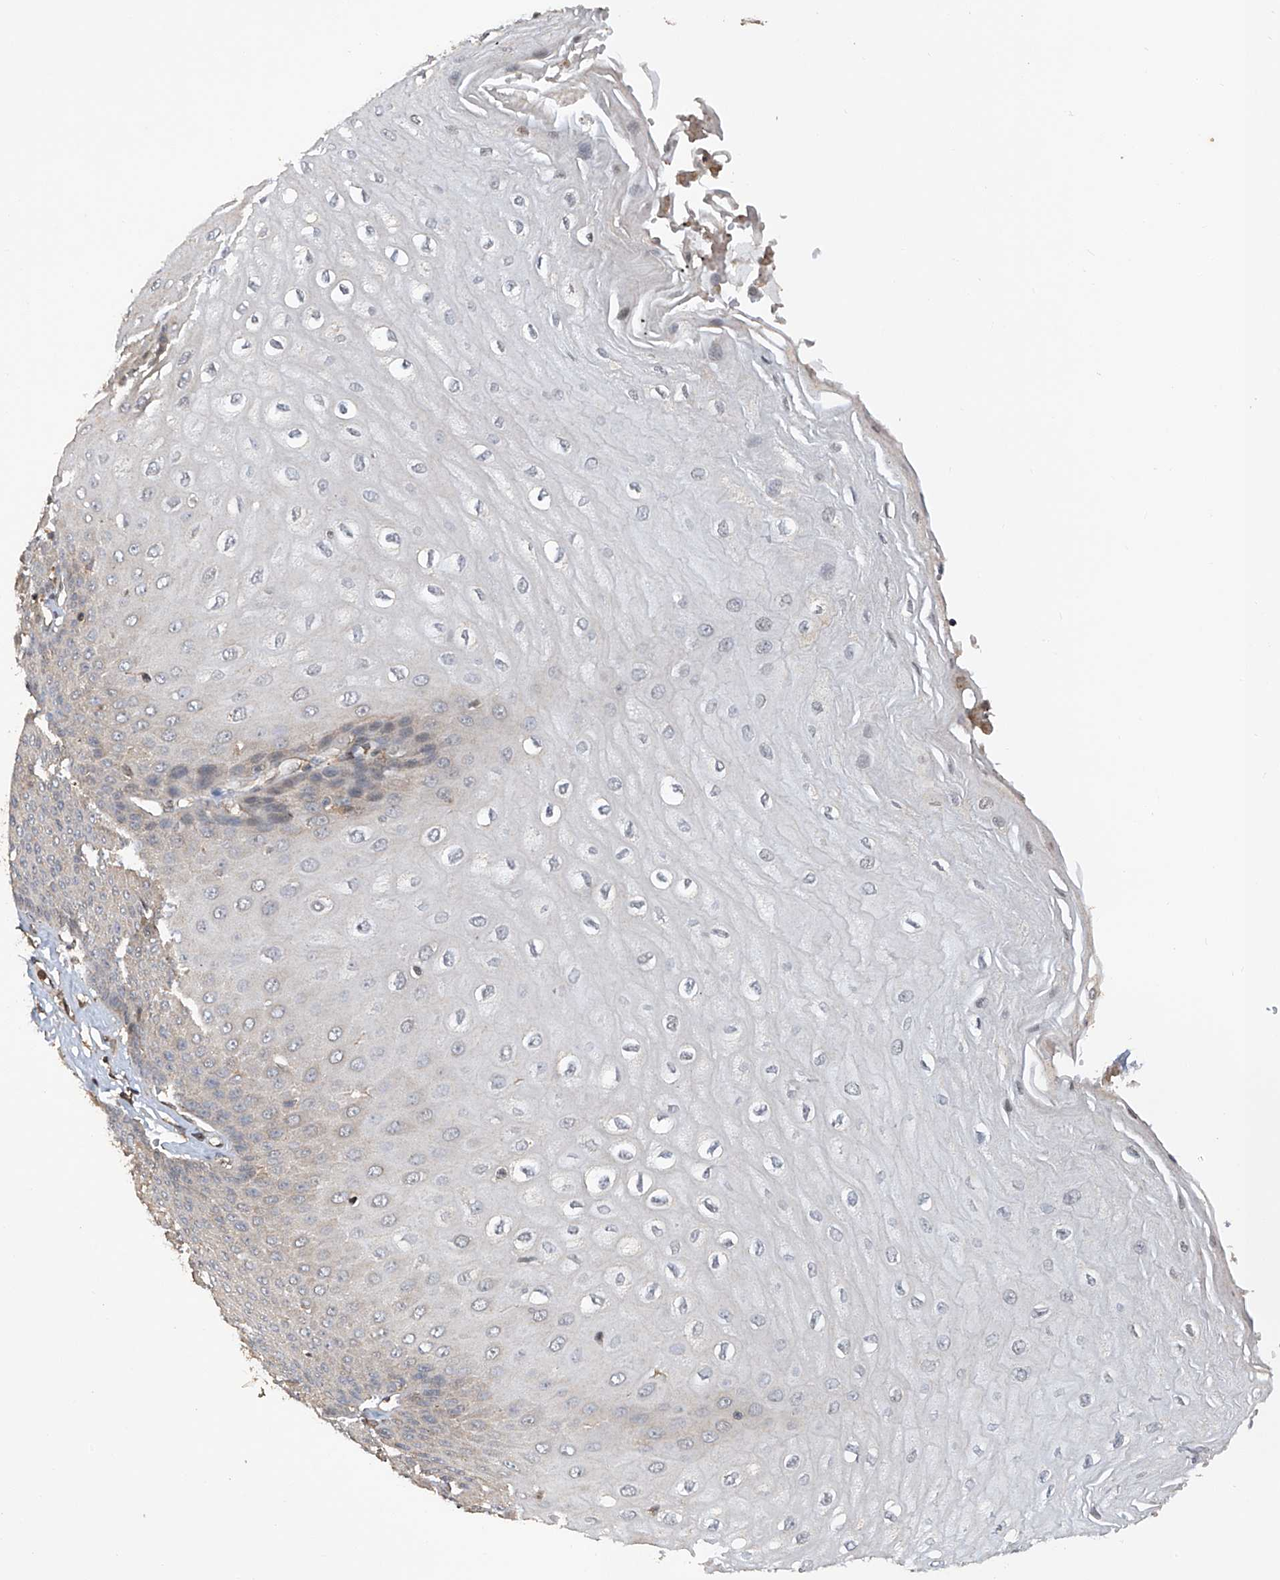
{"staining": {"intensity": "weak", "quantity": "<25%", "location": "cytoplasmic/membranous"}, "tissue": "esophagus", "cell_type": "Squamous epithelial cells", "image_type": "normal", "snomed": [{"axis": "morphology", "description": "Normal tissue, NOS"}, {"axis": "topography", "description": "Esophagus"}], "caption": "IHC micrograph of benign esophagus: human esophagus stained with DAB (3,3'-diaminobenzidine) reveals no significant protein expression in squamous epithelial cells. (Stains: DAB (3,3'-diaminobenzidine) IHC with hematoxylin counter stain, Microscopy: brightfield microscopy at high magnification).", "gene": "RILPL2", "patient": {"sex": "male", "age": 60}}